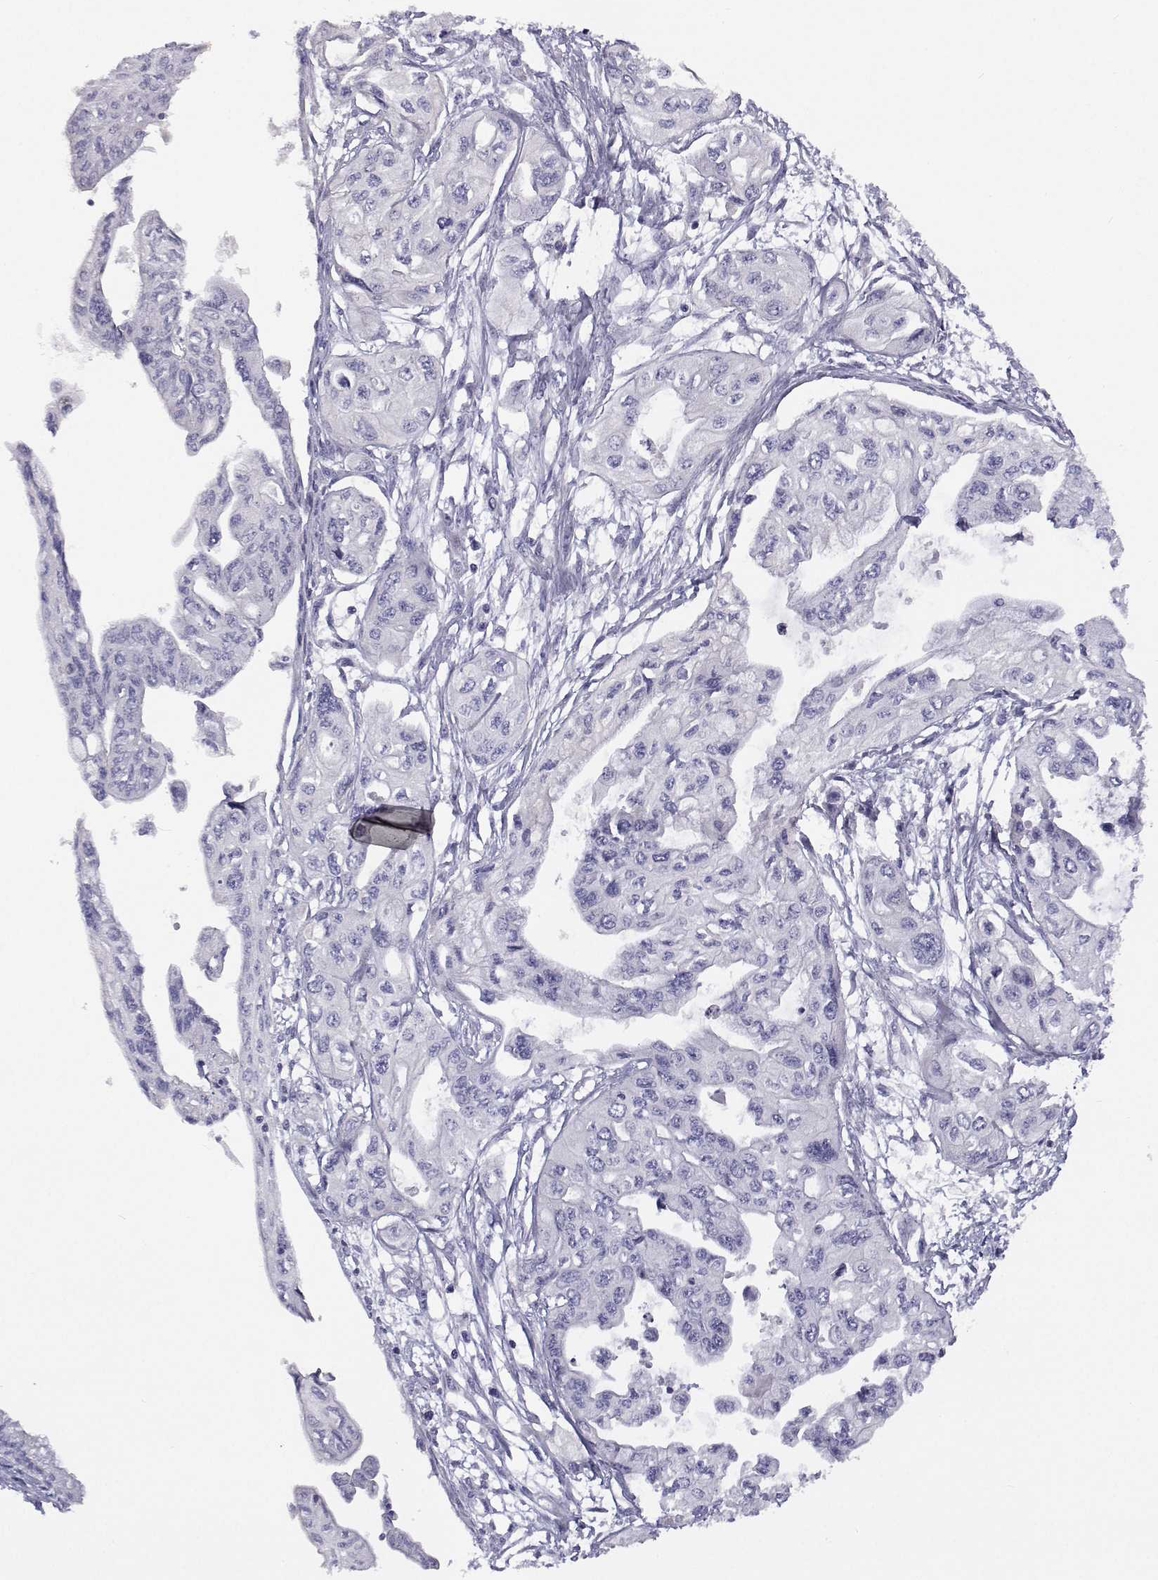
{"staining": {"intensity": "negative", "quantity": "none", "location": "none"}, "tissue": "pancreatic cancer", "cell_type": "Tumor cells", "image_type": "cancer", "snomed": [{"axis": "morphology", "description": "Adenocarcinoma, NOS"}, {"axis": "topography", "description": "Pancreas"}], "caption": "Pancreatic adenocarcinoma was stained to show a protein in brown. There is no significant staining in tumor cells.", "gene": "ANKRD65", "patient": {"sex": "female", "age": 76}}